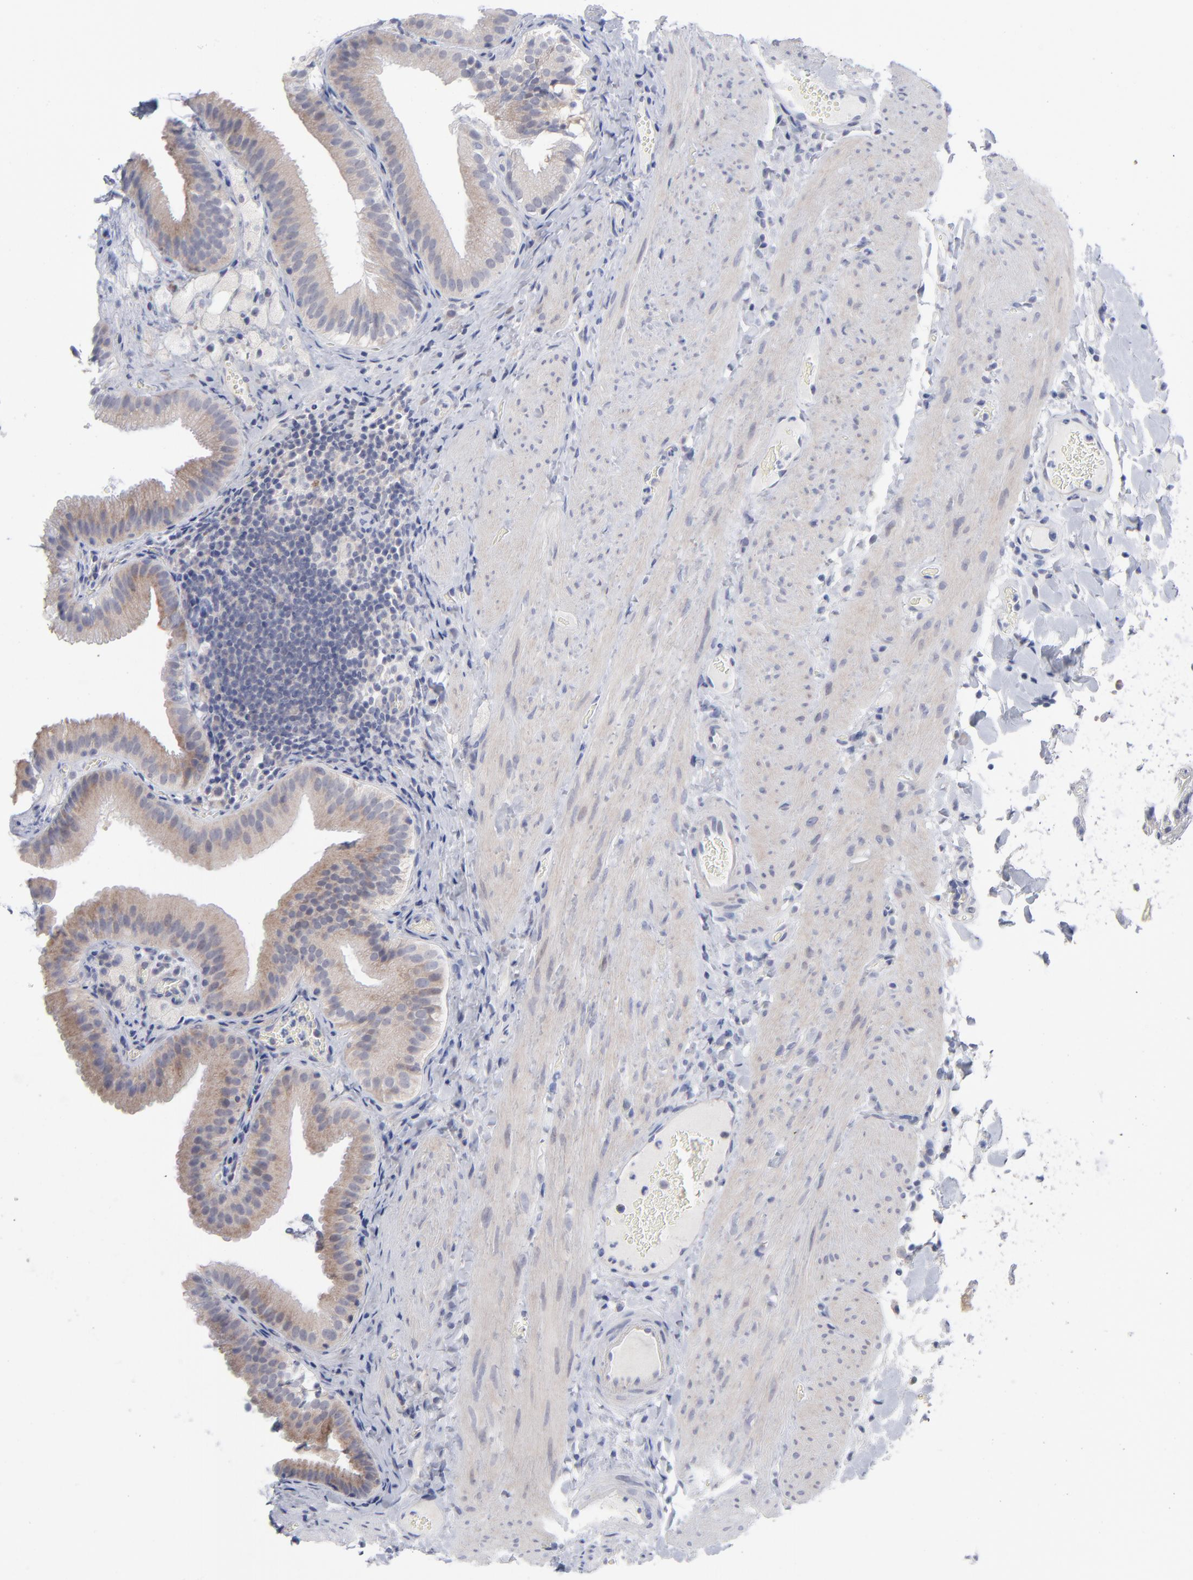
{"staining": {"intensity": "negative", "quantity": "none", "location": "none"}, "tissue": "gallbladder", "cell_type": "Glandular cells", "image_type": "normal", "snomed": [{"axis": "morphology", "description": "Normal tissue, NOS"}, {"axis": "topography", "description": "Gallbladder"}], "caption": "Immunohistochemistry of benign gallbladder reveals no staining in glandular cells.", "gene": "RPS24", "patient": {"sex": "female", "age": 24}}